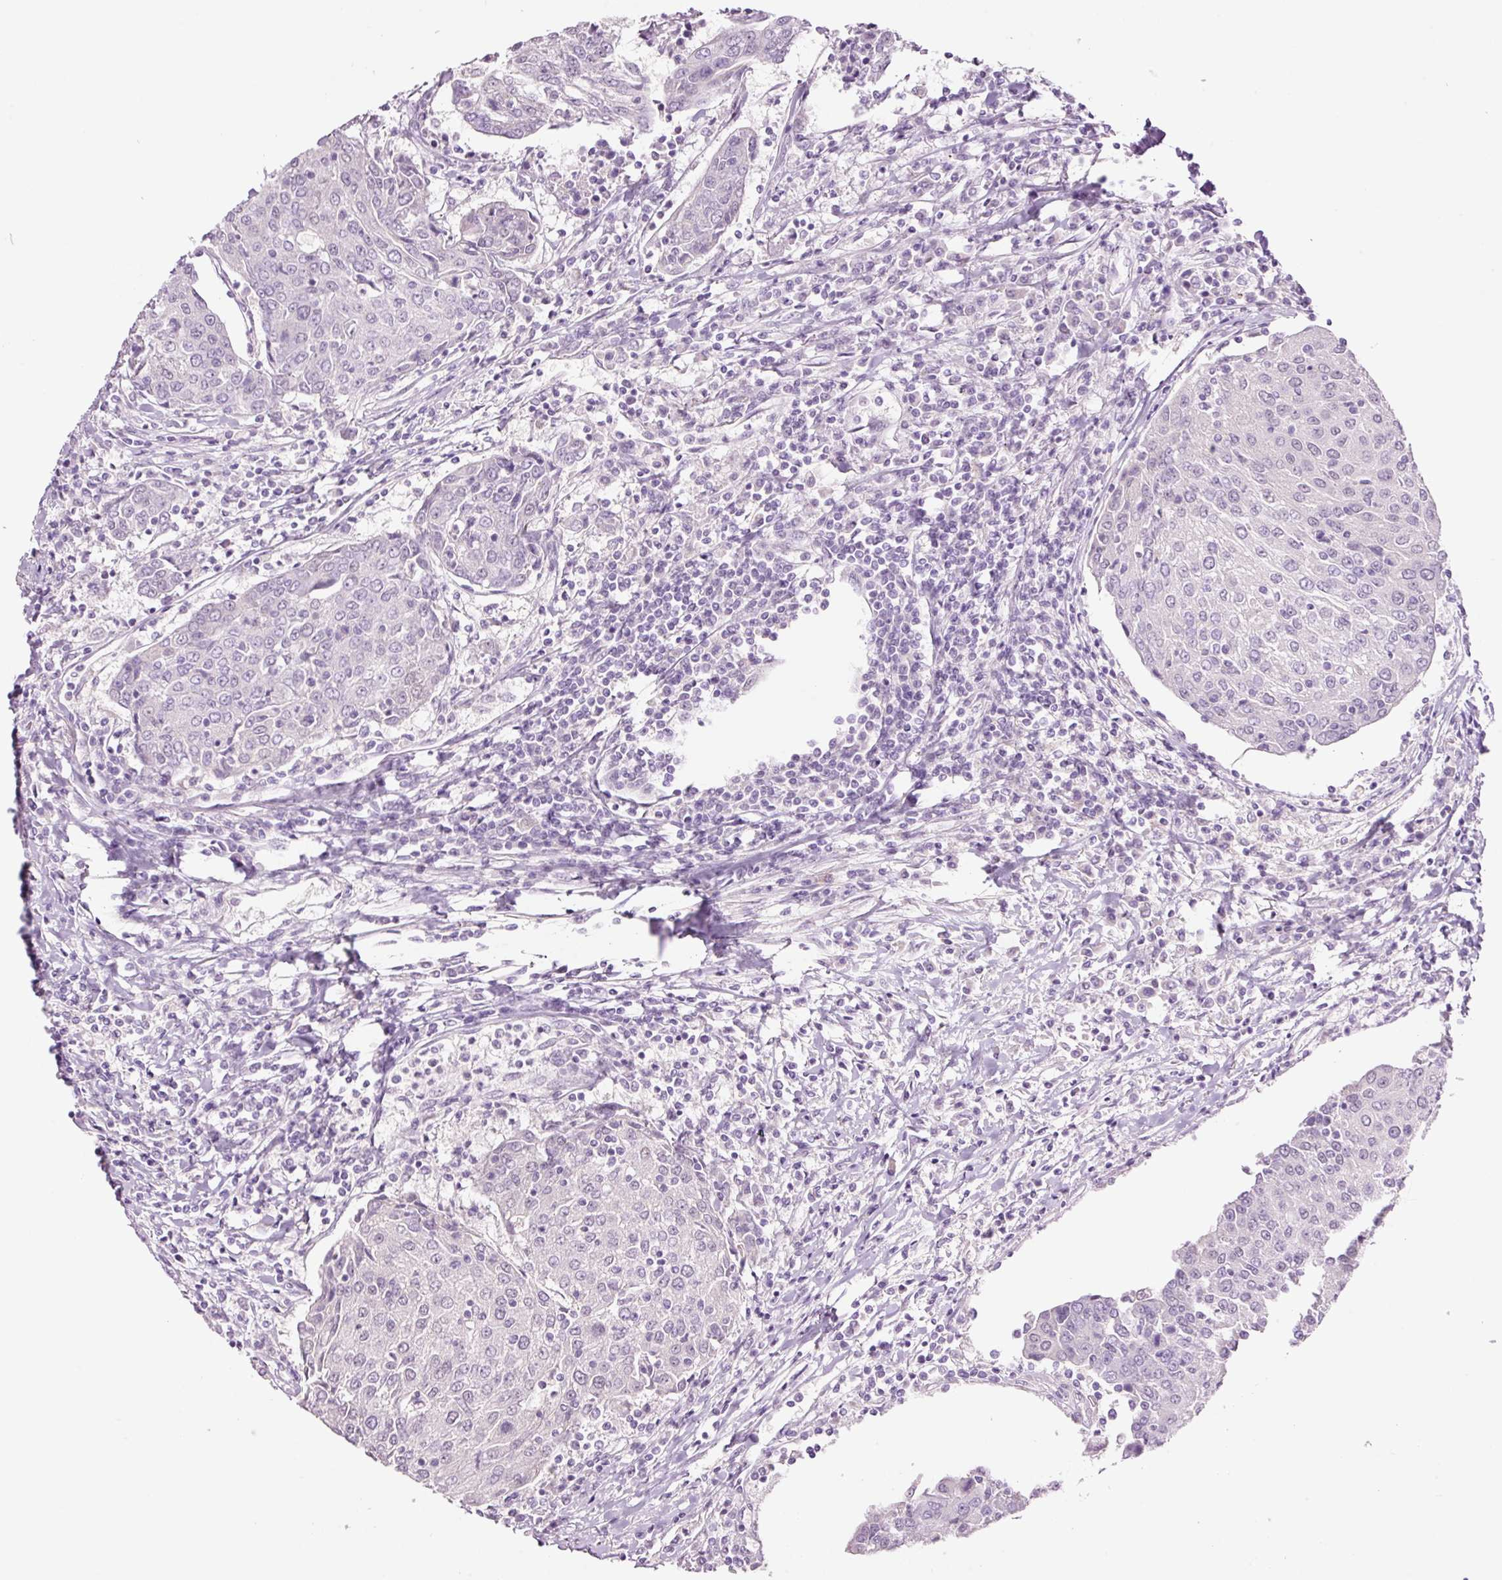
{"staining": {"intensity": "negative", "quantity": "none", "location": "none"}, "tissue": "urothelial cancer", "cell_type": "Tumor cells", "image_type": "cancer", "snomed": [{"axis": "morphology", "description": "Urothelial carcinoma, High grade"}, {"axis": "topography", "description": "Urinary bladder"}], "caption": "Human urothelial cancer stained for a protein using immunohistochemistry (IHC) displays no staining in tumor cells.", "gene": "GCG", "patient": {"sex": "female", "age": 85}}